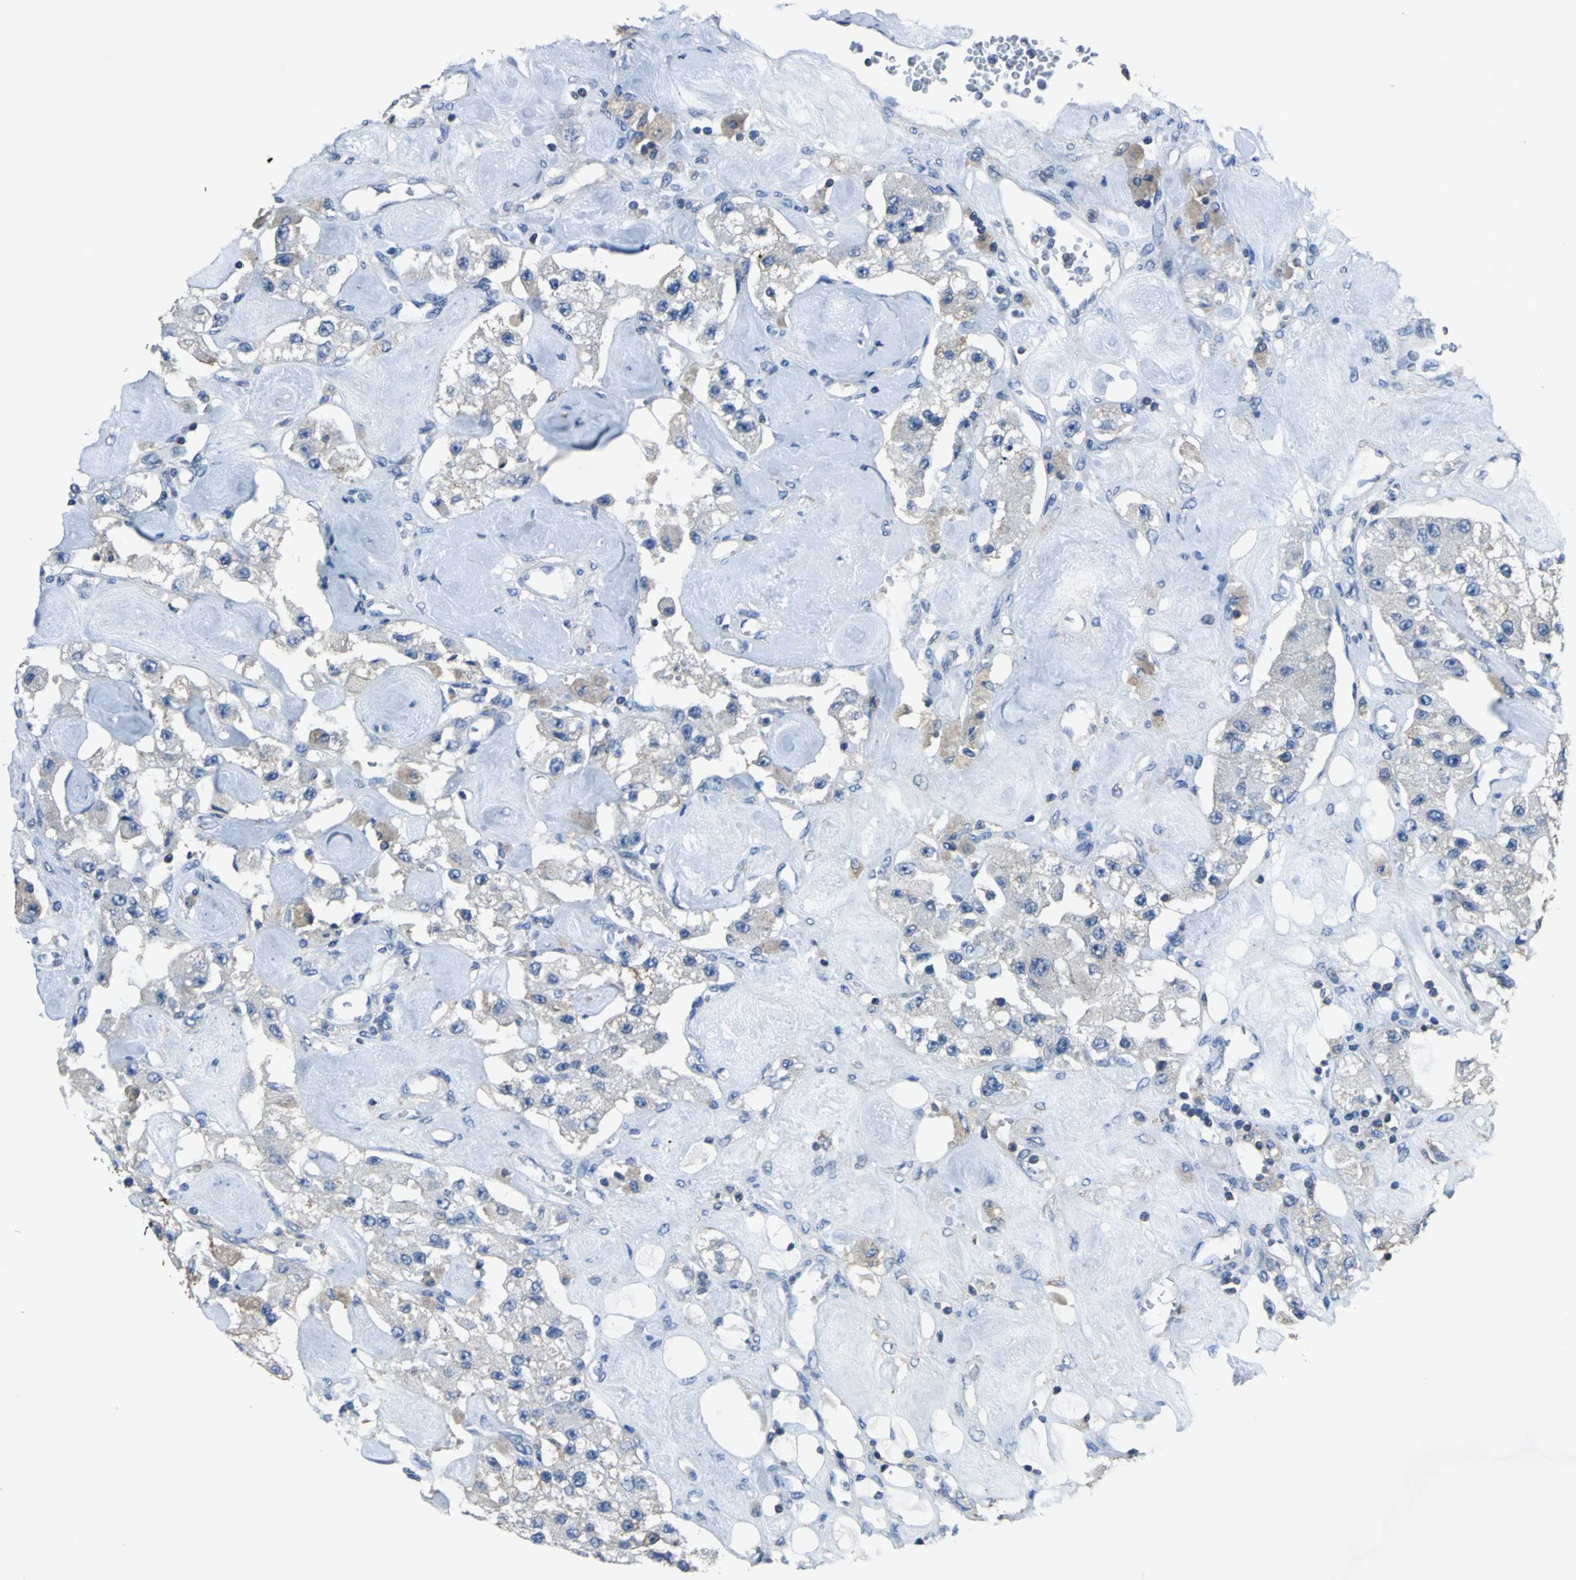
{"staining": {"intensity": "weak", "quantity": "25%-75%", "location": "cytoplasmic/membranous"}, "tissue": "carcinoid", "cell_type": "Tumor cells", "image_type": "cancer", "snomed": [{"axis": "morphology", "description": "Carcinoid, malignant, NOS"}, {"axis": "topography", "description": "Pancreas"}], "caption": "Immunohistochemical staining of carcinoid exhibits weak cytoplasmic/membranous protein staining in approximately 25%-75% of tumor cells. (DAB (3,3'-diaminobenzidine) = brown stain, brightfield microscopy at high magnification).", "gene": "PRKCA", "patient": {"sex": "male", "age": 41}}